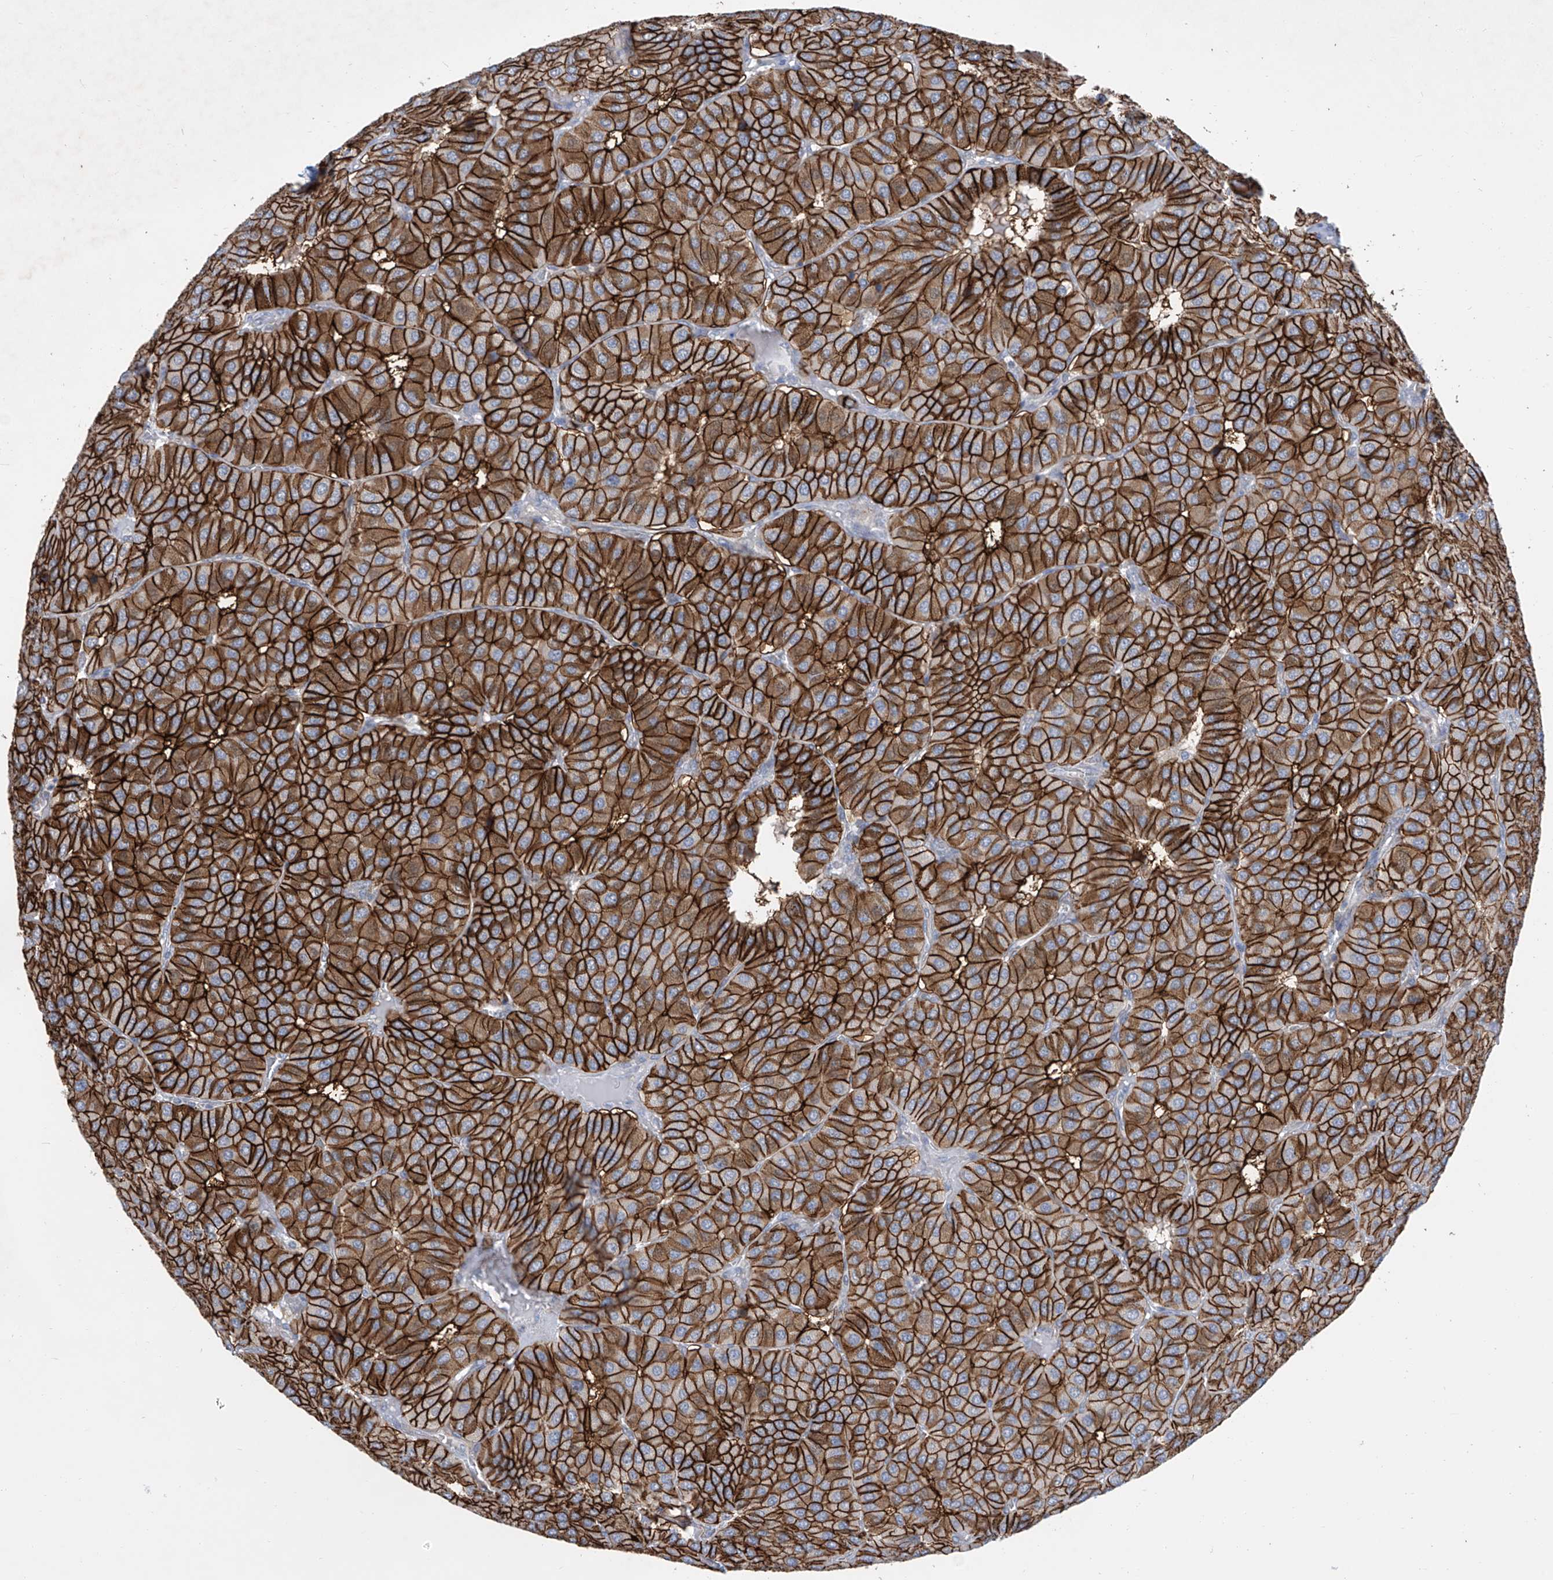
{"staining": {"intensity": "strong", "quantity": ">75%", "location": "cytoplasmic/membranous"}, "tissue": "parathyroid gland", "cell_type": "Glandular cells", "image_type": "normal", "snomed": [{"axis": "morphology", "description": "Normal tissue, NOS"}, {"axis": "morphology", "description": "Adenoma, NOS"}, {"axis": "topography", "description": "Parathyroid gland"}], "caption": "Immunohistochemical staining of normal parathyroid gland shows high levels of strong cytoplasmic/membranous positivity in about >75% of glandular cells. (DAB IHC with brightfield microscopy, high magnification).", "gene": "ABLIM2", "patient": {"sex": "female", "age": 86}}